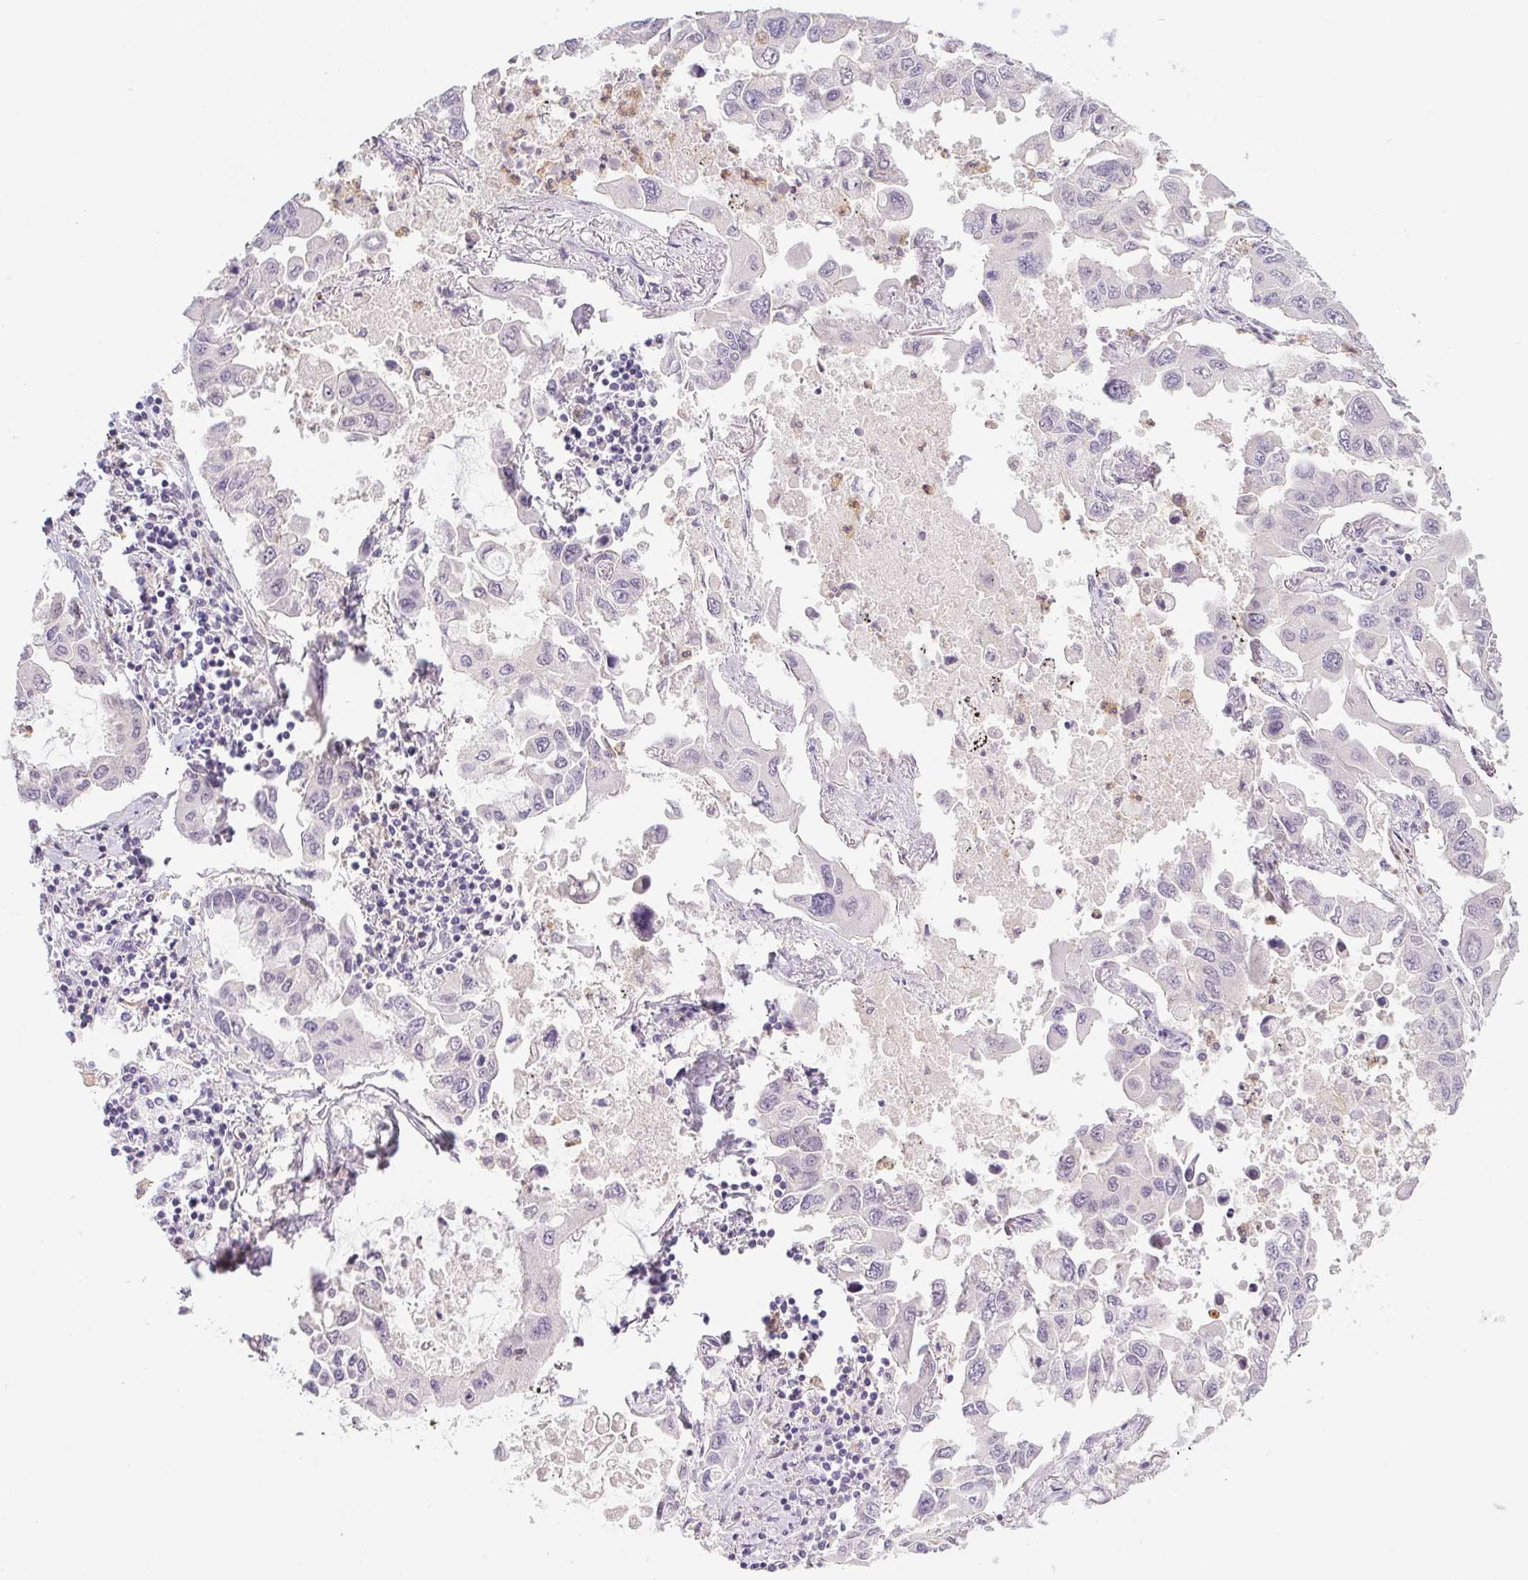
{"staining": {"intensity": "negative", "quantity": "none", "location": "none"}, "tissue": "lung cancer", "cell_type": "Tumor cells", "image_type": "cancer", "snomed": [{"axis": "morphology", "description": "Adenocarcinoma, NOS"}, {"axis": "topography", "description": "Lung"}], "caption": "Adenocarcinoma (lung) was stained to show a protein in brown. There is no significant positivity in tumor cells. (Stains: DAB immunohistochemistry with hematoxylin counter stain, Microscopy: brightfield microscopy at high magnification).", "gene": "DNAJC5G", "patient": {"sex": "male", "age": 64}}